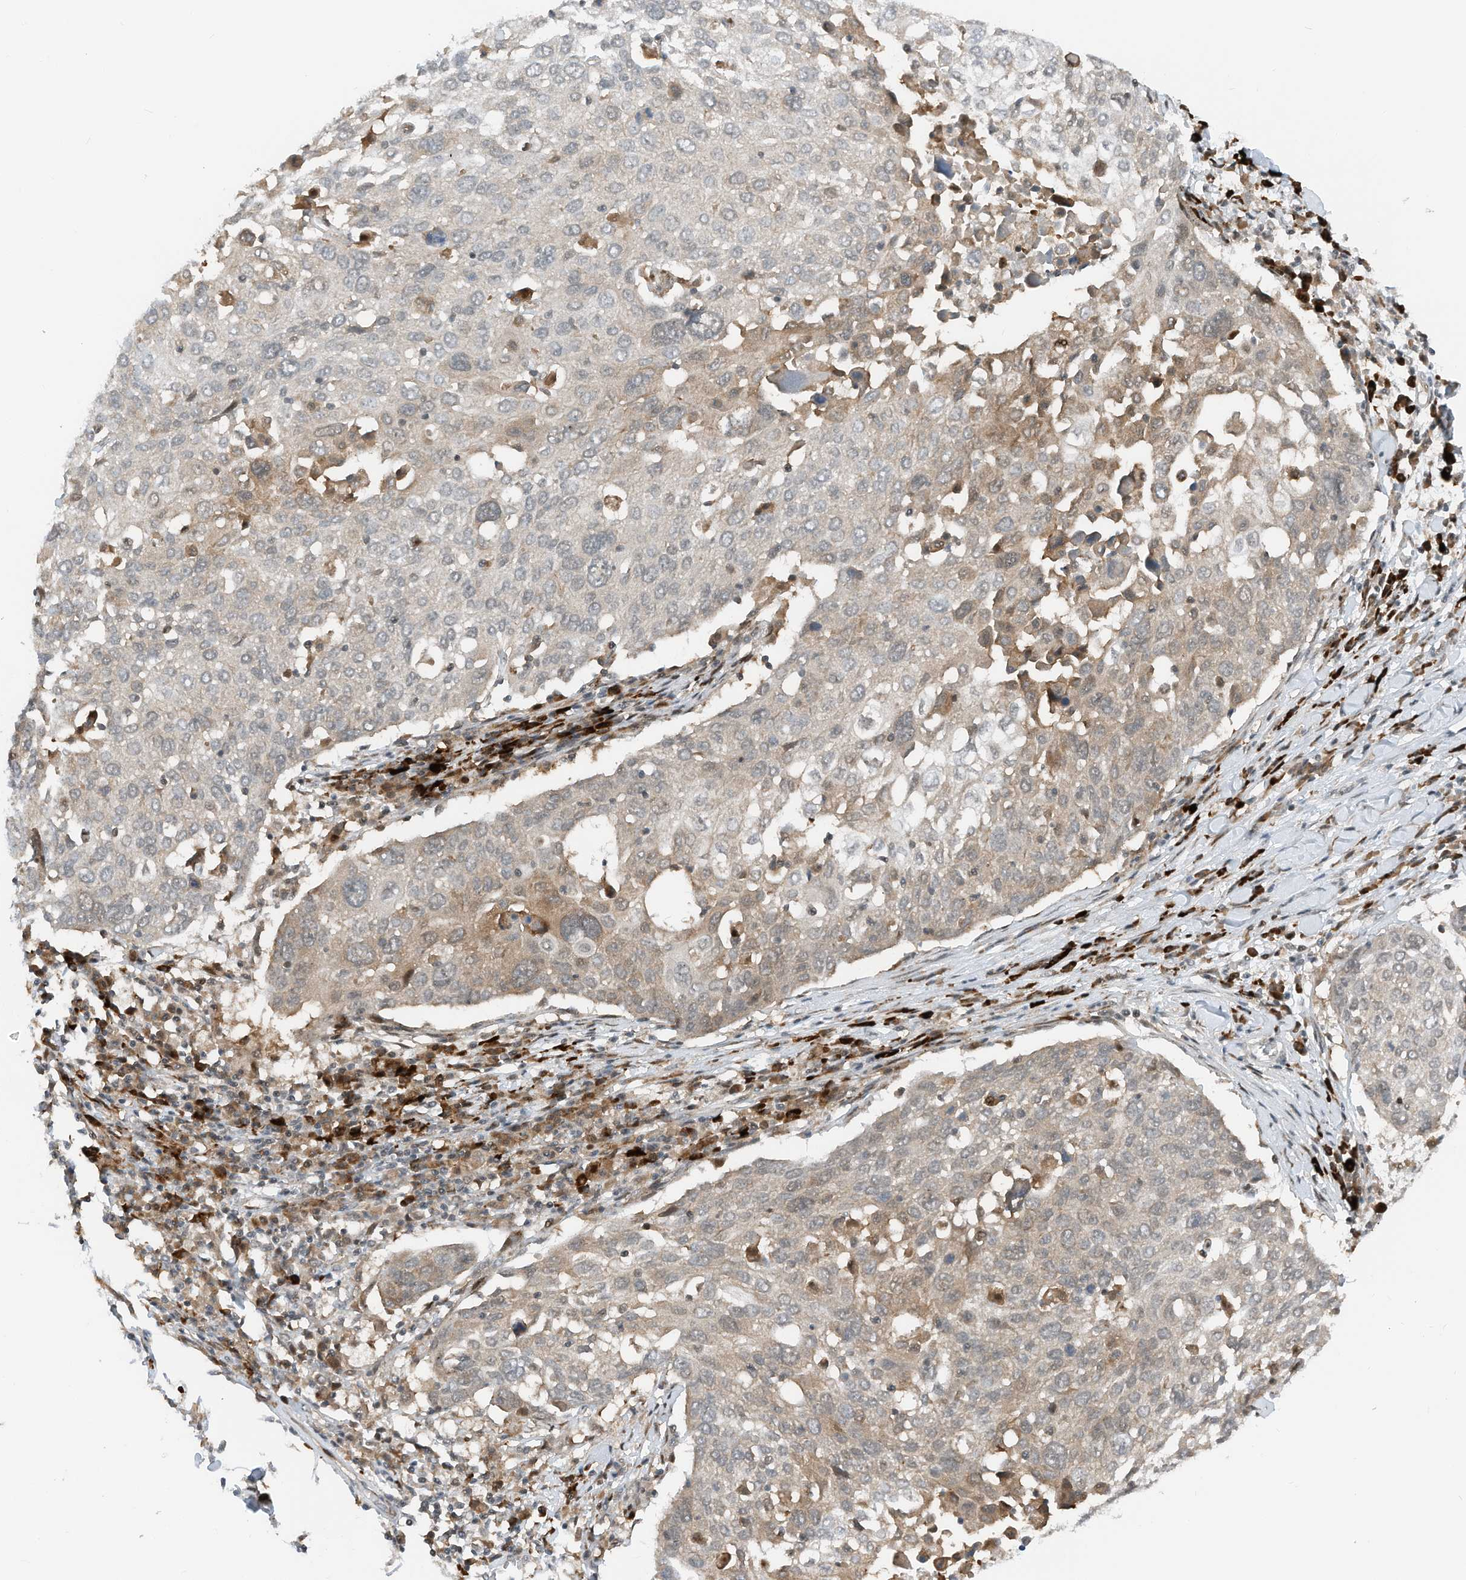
{"staining": {"intensity": "weak", "quantity": "25%-75%", "location": "cytoplasmic/membranous"}, "tissue": "lung cancer", "cell_type": "Tumor cells", "image_type": "cancer", "snomed": [{"axis": "morphology", "description": "Squamous cell carcinoma, NOS"}, {"axis": "topography", "description": "Lung"}], "caption": "Tumor cells display low levels of weak cytoplasmic/membranous expression in about 25%-75% of cells in human lung cancer.", "gene": "RMND1", "patient": {"sex": "male", "age": 65}}